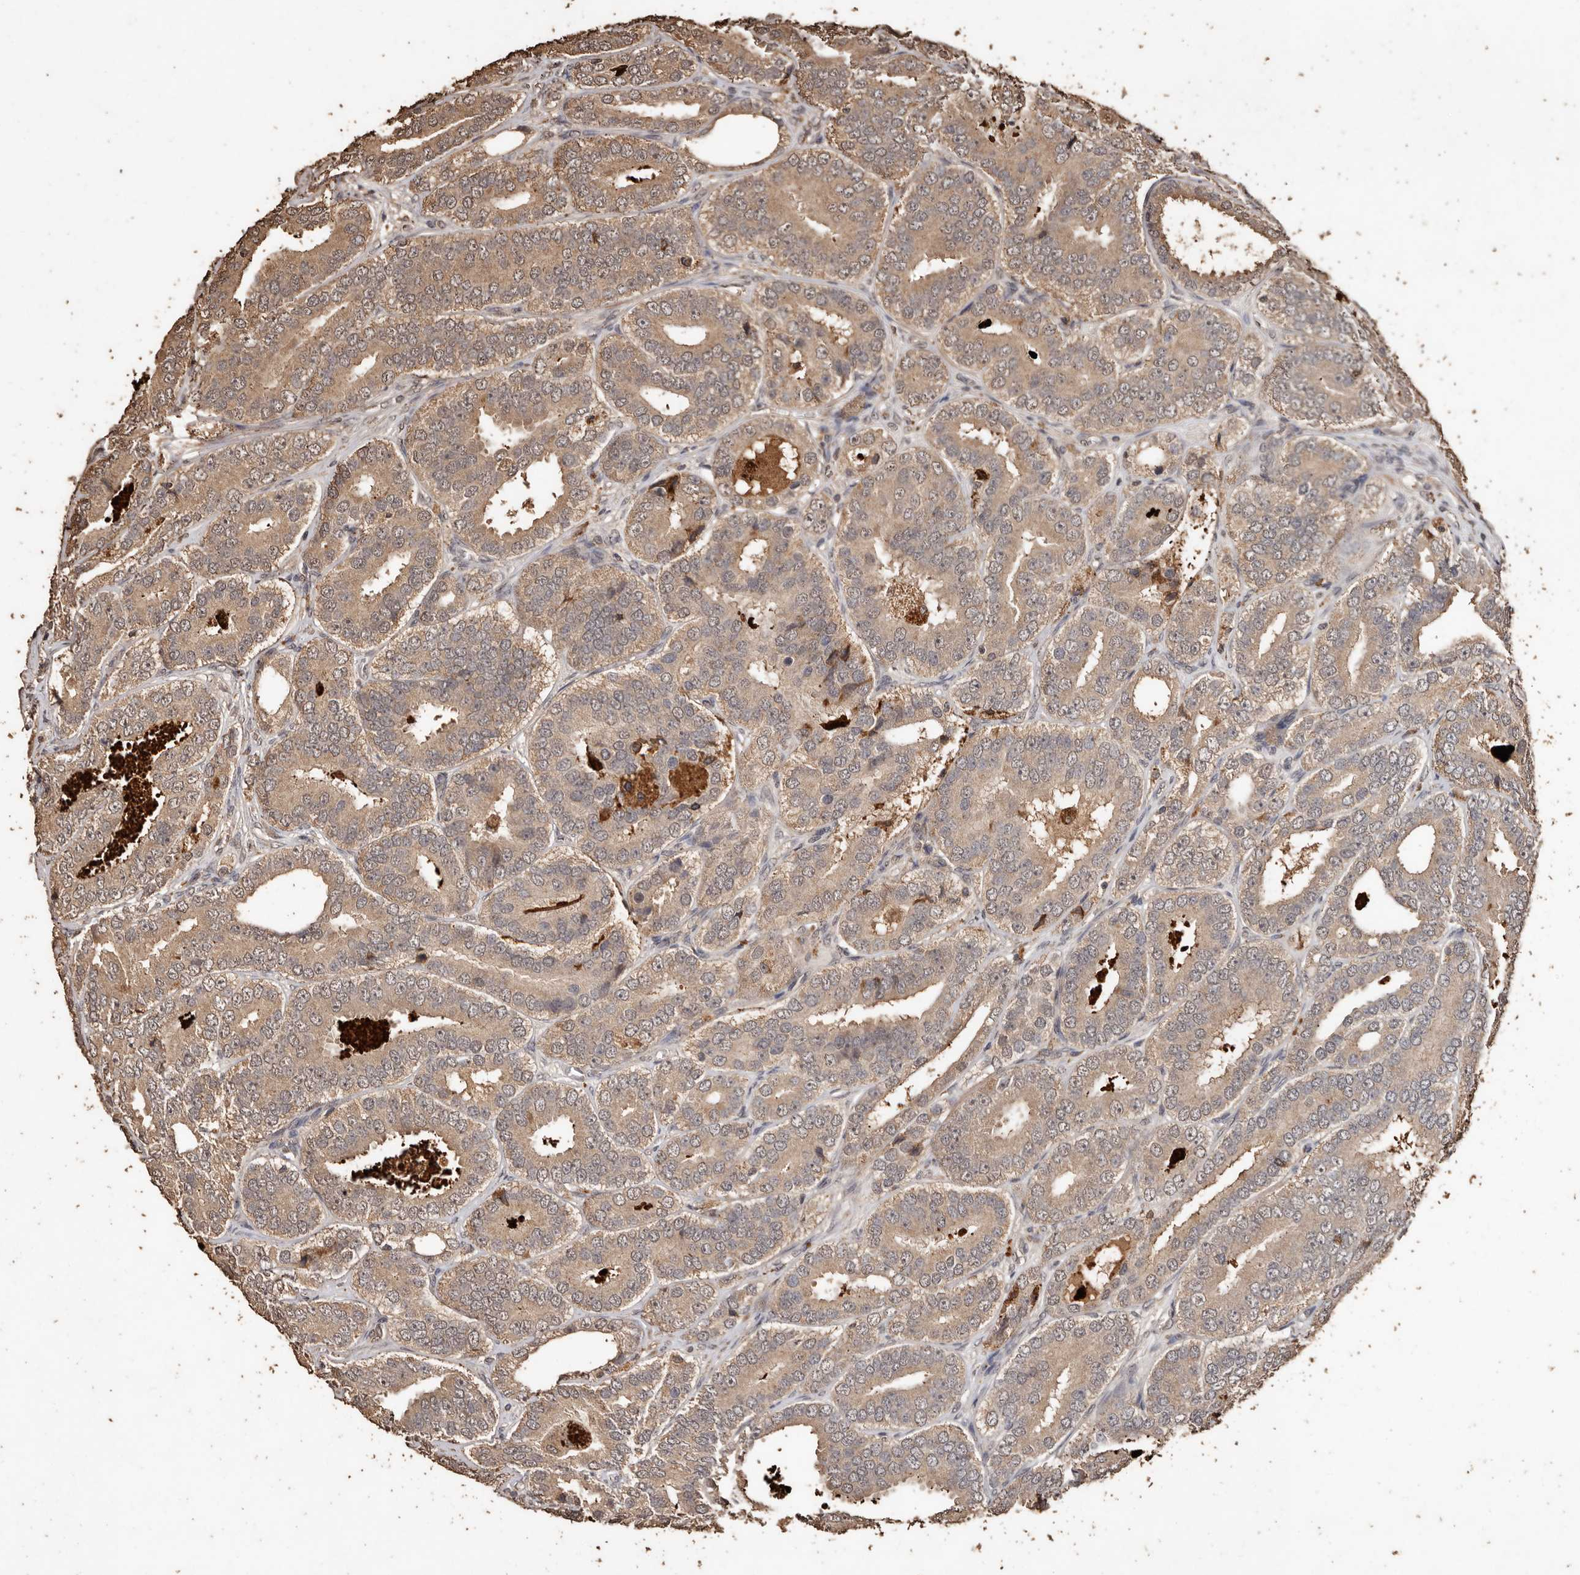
{"staining": {"intensity": "moderate", "quantity": ">75%", "location": "cytoplasmic/membranous"}, "tissue": "prostate cancer", "cell_type": "Tumor cells", "image_type": "cancer", "snomed": [{"axis": "morphology", "description": "Adenocarcinoma, High grade"}, {"axis": "topography", "description": "Prostate"}], "caption": "Prostate cancer tissue shows moderate cytoplasmic/membranous expression in about >75% of tumor cells, visualized by immunohistochemistry. Ihc stains the protein of interest in brown and the nuclei are stained blue.", "gene": "PKDCC", "patient": {"sex": "male", "age": 56}}